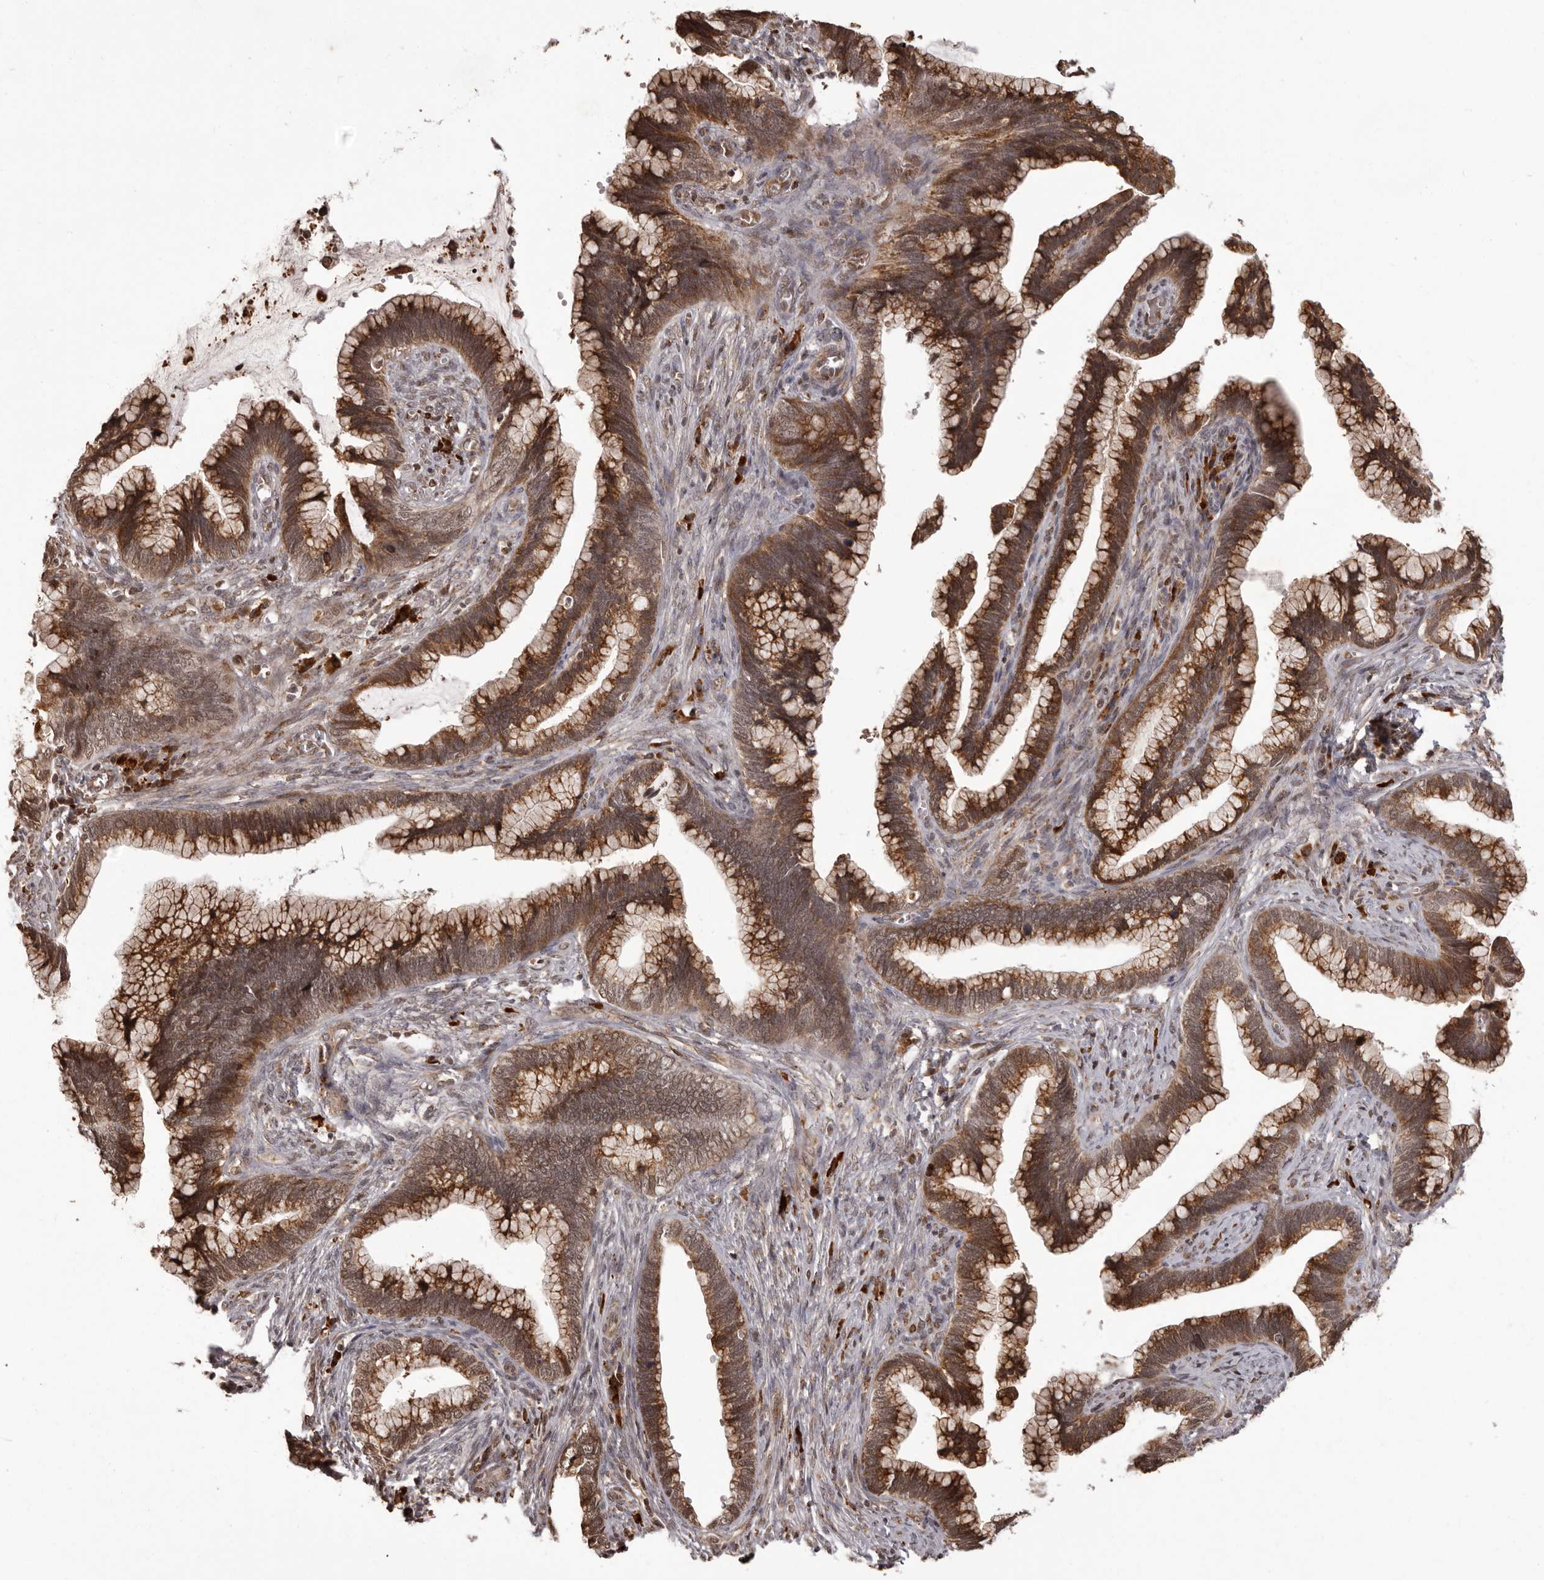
{"staining": {"intensity": "strong", "quantity": ">75%", "location": "cytoplasmic/membranous,nuclear"}, "tissue": "cervical cancer", "cell_type": "Tumor cells", "image_type": "cancer", "snomed": [{"axis": "morphology", "description": "Adenocarcinoma, NOS"}, {"axis": "topography", "description": "Cervix"}], "caption": "Protein expression analysis of human cervical cancer reveals strong cytoplasmic/membranous and nuclear expression in approximately >75% of tumor cells.", "gene": "IL32", "patient": {"sex": "female", "age": 44}}